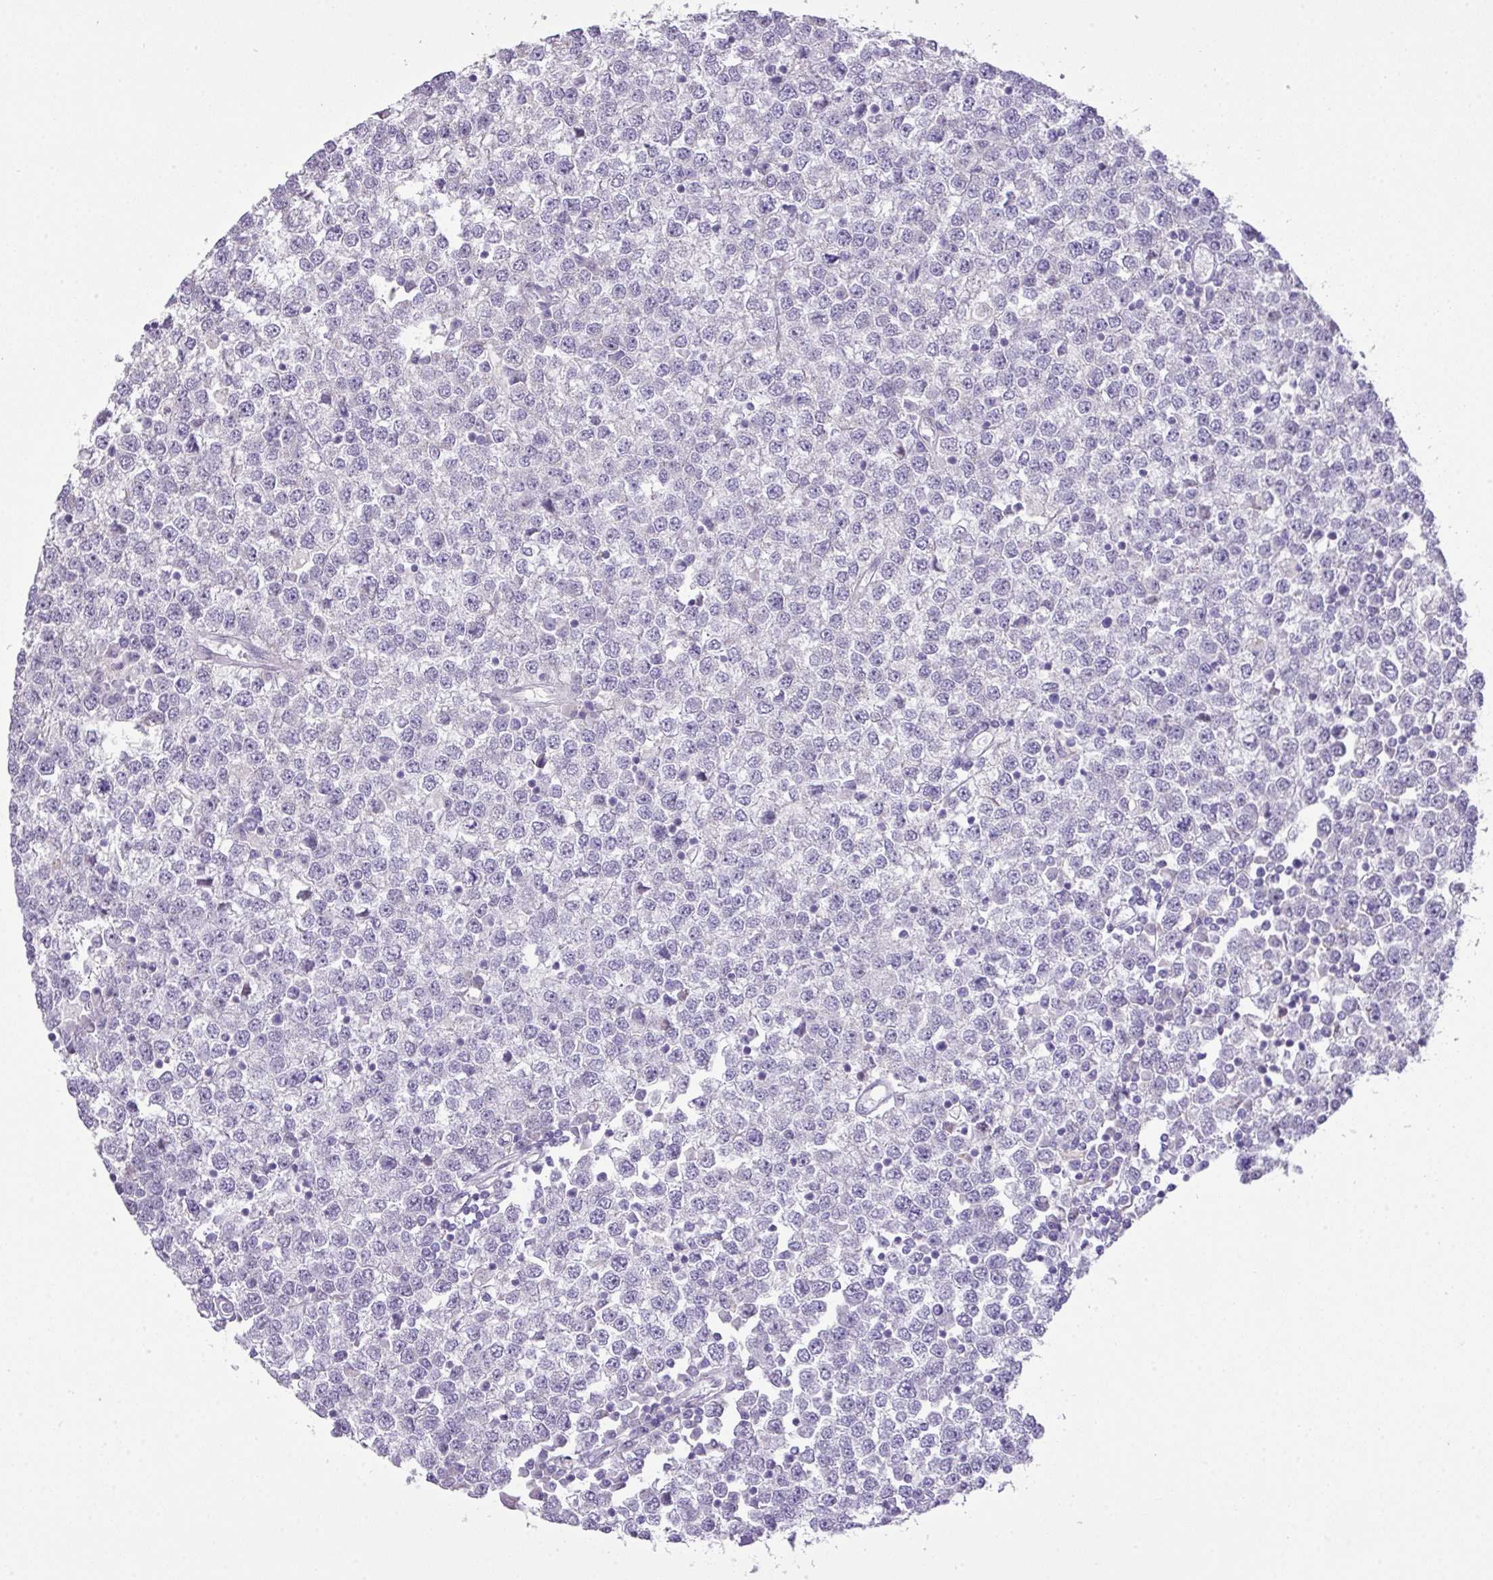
{"staining": {"intensity": "negative", "quantity": "none", "location": "none"}, "tissue": "testis cancer", "cell_type": "Tumor cells", "image_type": "cancer", "snomed": [{"axis": "morphology", "description": "Seminoma, NOS"}, {"axis": "topography", "description": "Testis"}], "caption": "Testis cancer (seminoma) was stained to show a protein in brown. There is no significant expression in tumor cells. (DAB immunohistochemistry (IHC), high magnification).", "gene": "ANKRD13B", "patient": {"sex": "male", "age": 65}}